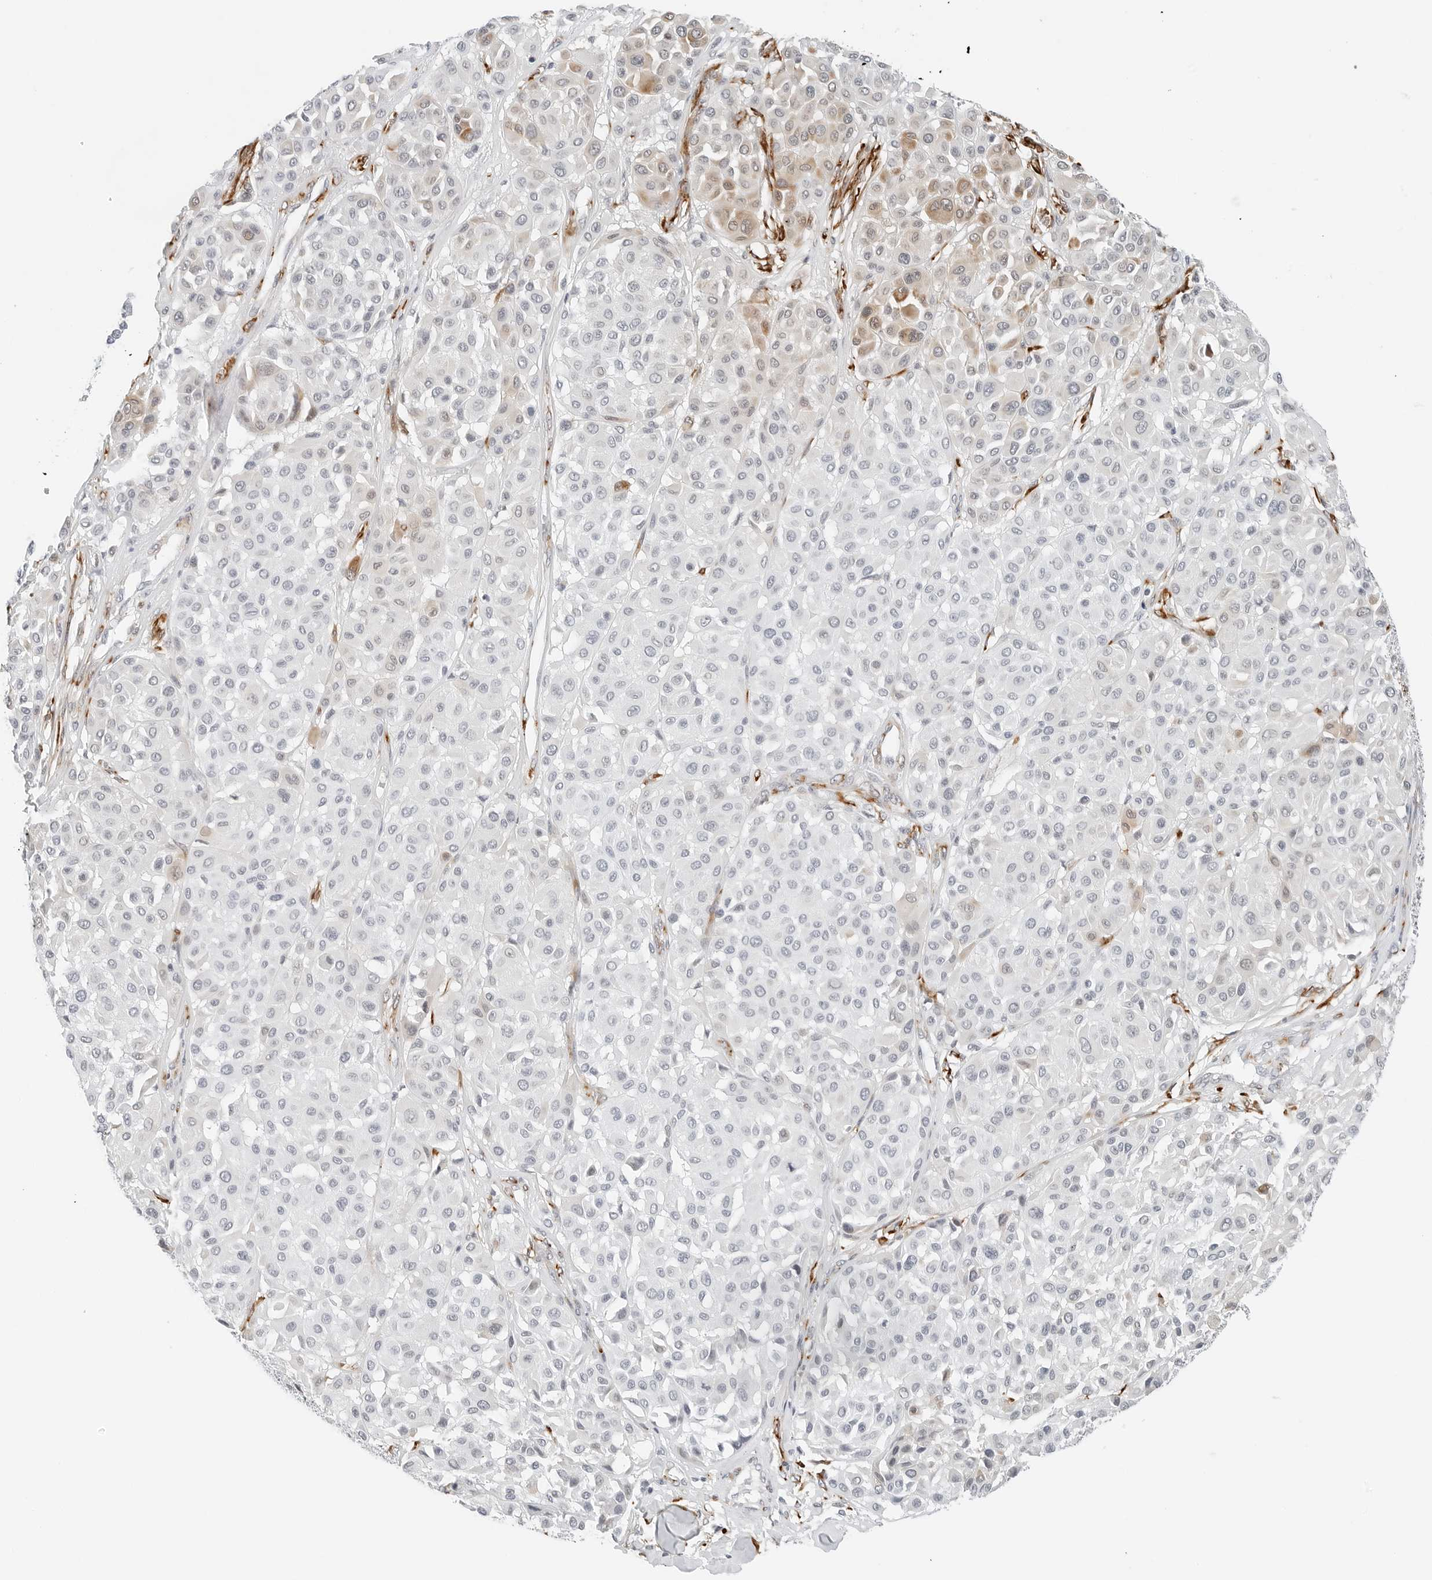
{"staining": {"intensity": "weak", "quantity": "<25%", "location": "cytoplasmic/membranous"}, "tissue": "melanoma", "cell_type": "Tumor cells", "image_type": "cancer", "snomed": [{"axis": "morphology", "description": "Malignant melanoma, Metastatic site"}, {"axis": "topography", "description": "Soft tissue"}], "caption": "Human malignant melanoma (metastatic site) stained for a protein using immunohistochemistry (IHC) displays no positivity in tumor cells.", "gene": "P4HA2", "patient": {"sex": "male", "age": 41}}